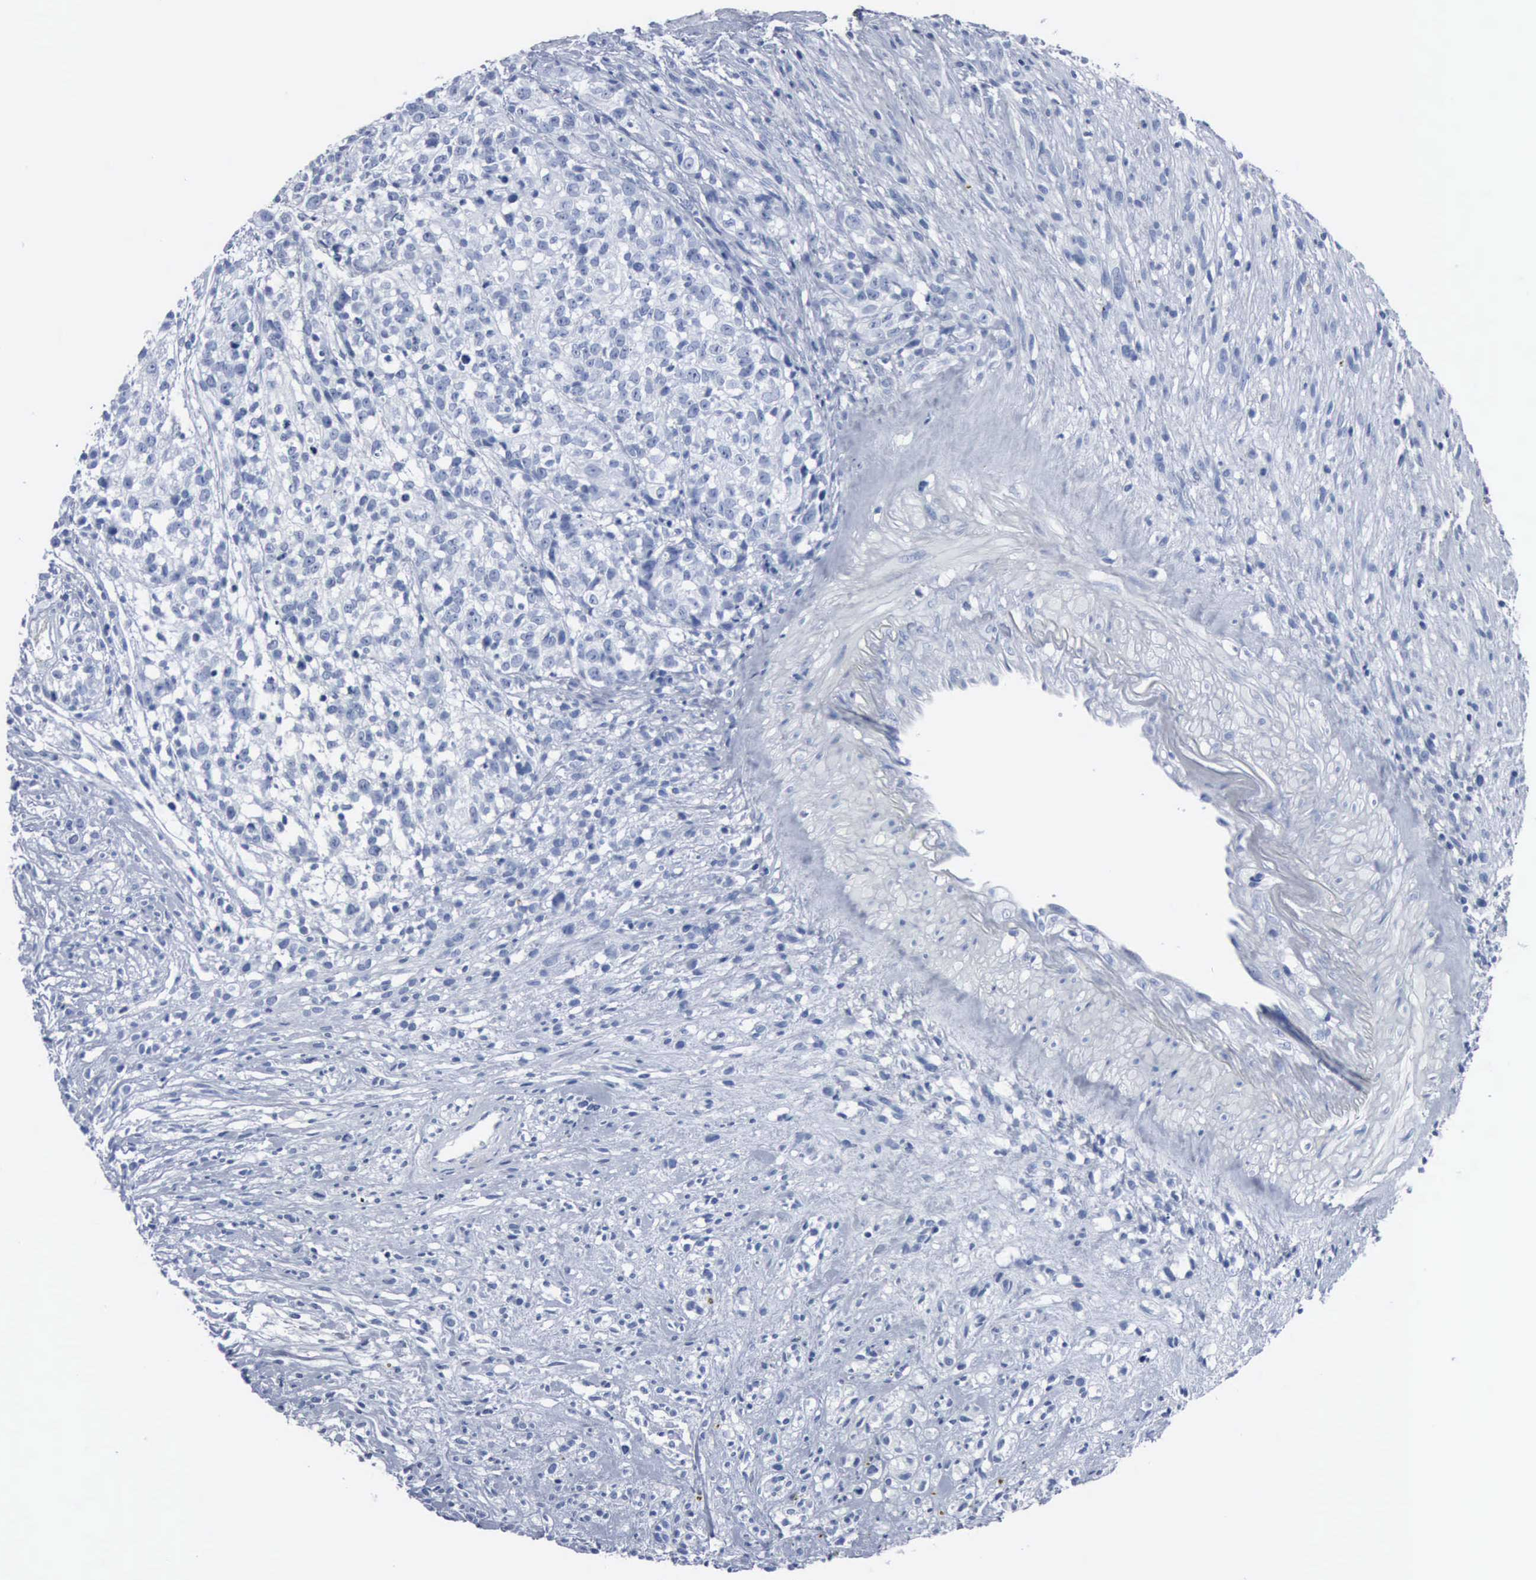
{"staining": {"intensity": "negative", "quantity": "none", "location": "none"}, "tissue": "glioma", "cell_type": "Tumor cells", "image_type": "cancer", "snomed": [{"axis": "morphology", "description": "Glioma, malignant, High grade"}, {"axis": "topography", "description": "Brain"}], "caption": "Immunohistochemistry image of neoplastic tissue: human glioma stained with DAB displays no significant protein positivity in tumor cells. (DAB IHC visualized using brightfield microscopy, high magnification).", "gene": "DMD", "patient": {"sex": "male", "age": 66}}